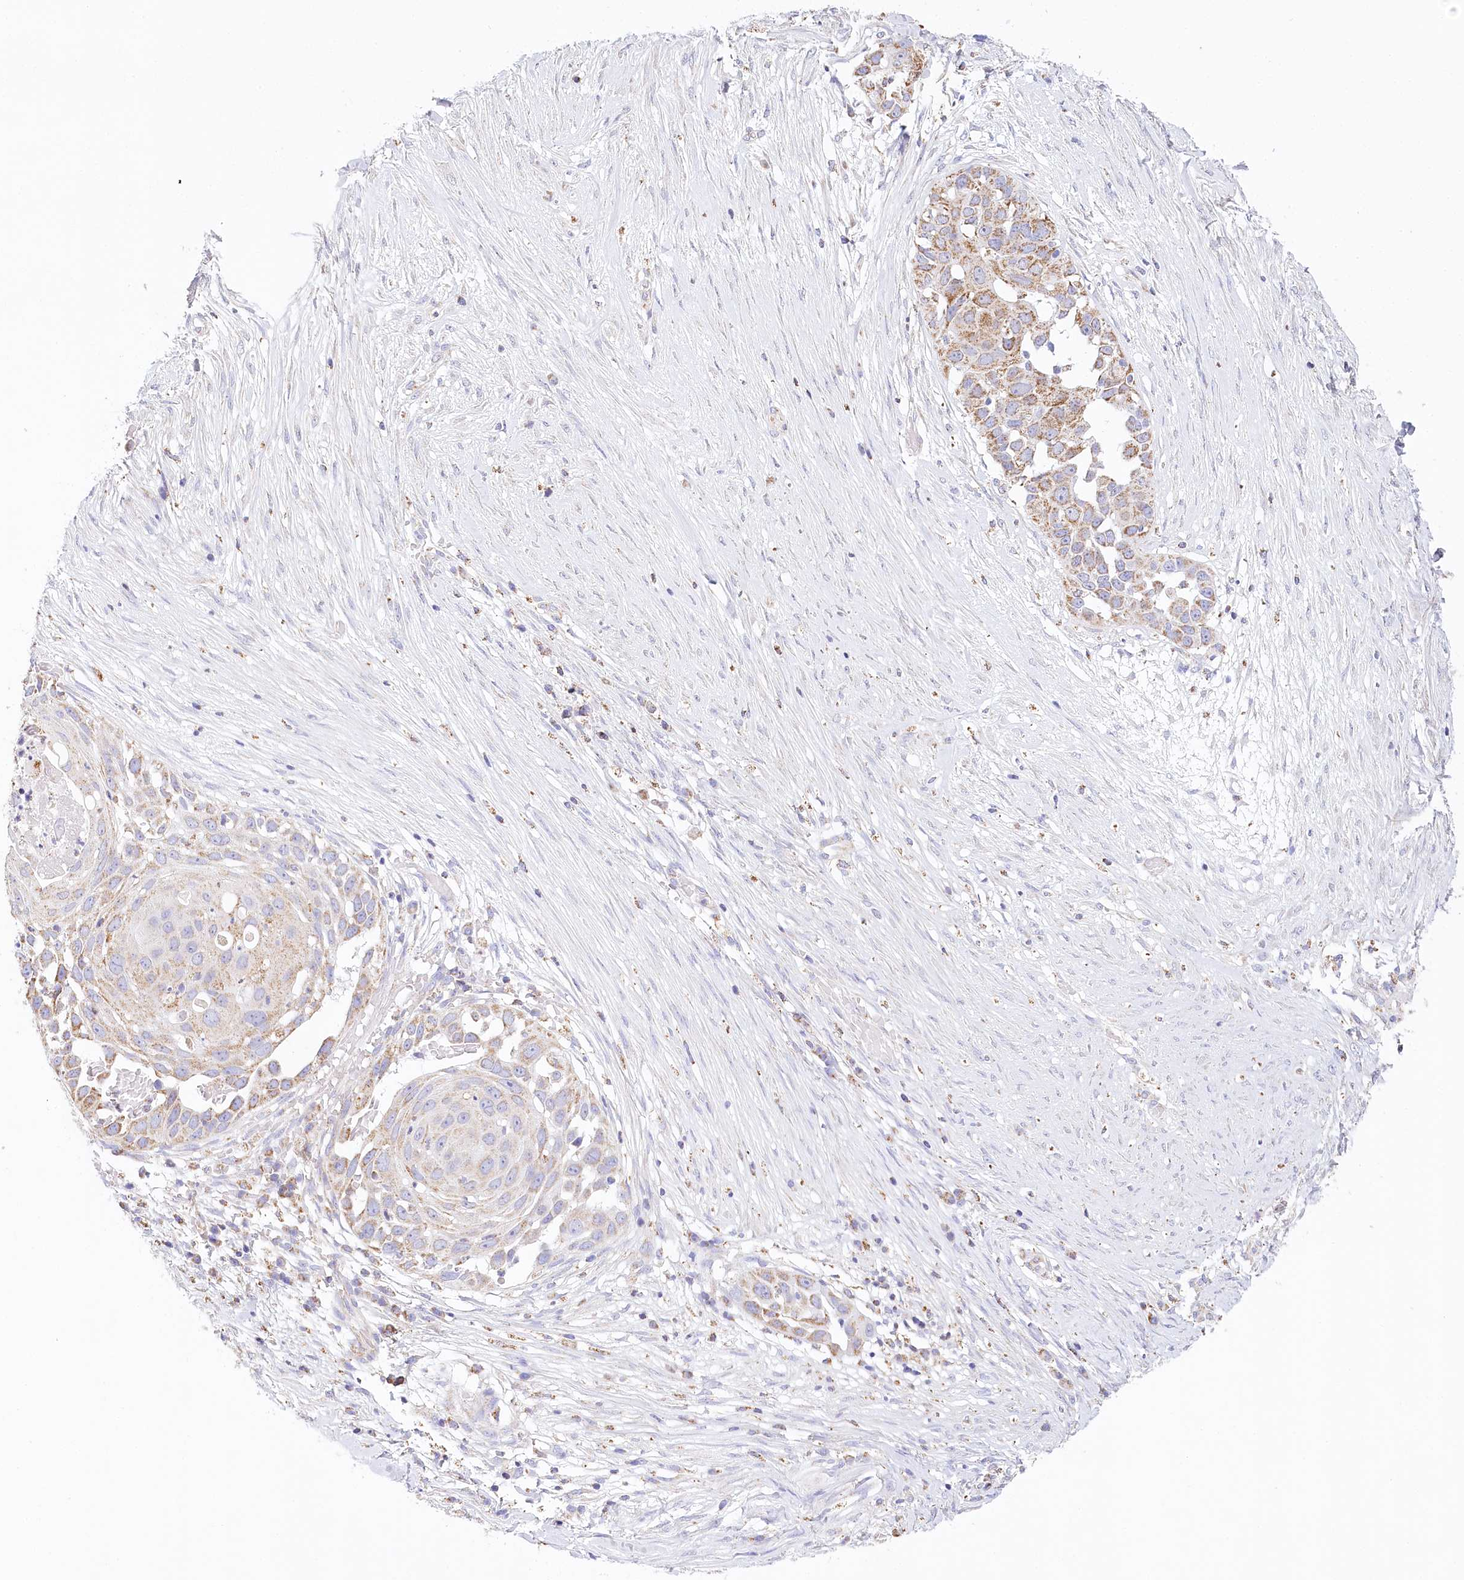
{"staining": {"intensity": "strong", "quantity": "25%-75%", "location": "cytoplasmic/membranous"}, "tissue": "skin cancer", "cell_type": "Tumor cells", "image_type": "cancer", "snomed": [{"axis": "morphology", "description": "Squamous cell carcinoma, NOS"}, {"axis": "topography", "description": "Skin"}], "caption": "A micrograph of human skin cancer (squamous cell carcinoma) stained for a protein reveals strong cytoplasmic/membranous brown staining in tumor cells.", "gene": "LSS", "patient": {"sex": "female", "age": 44}}